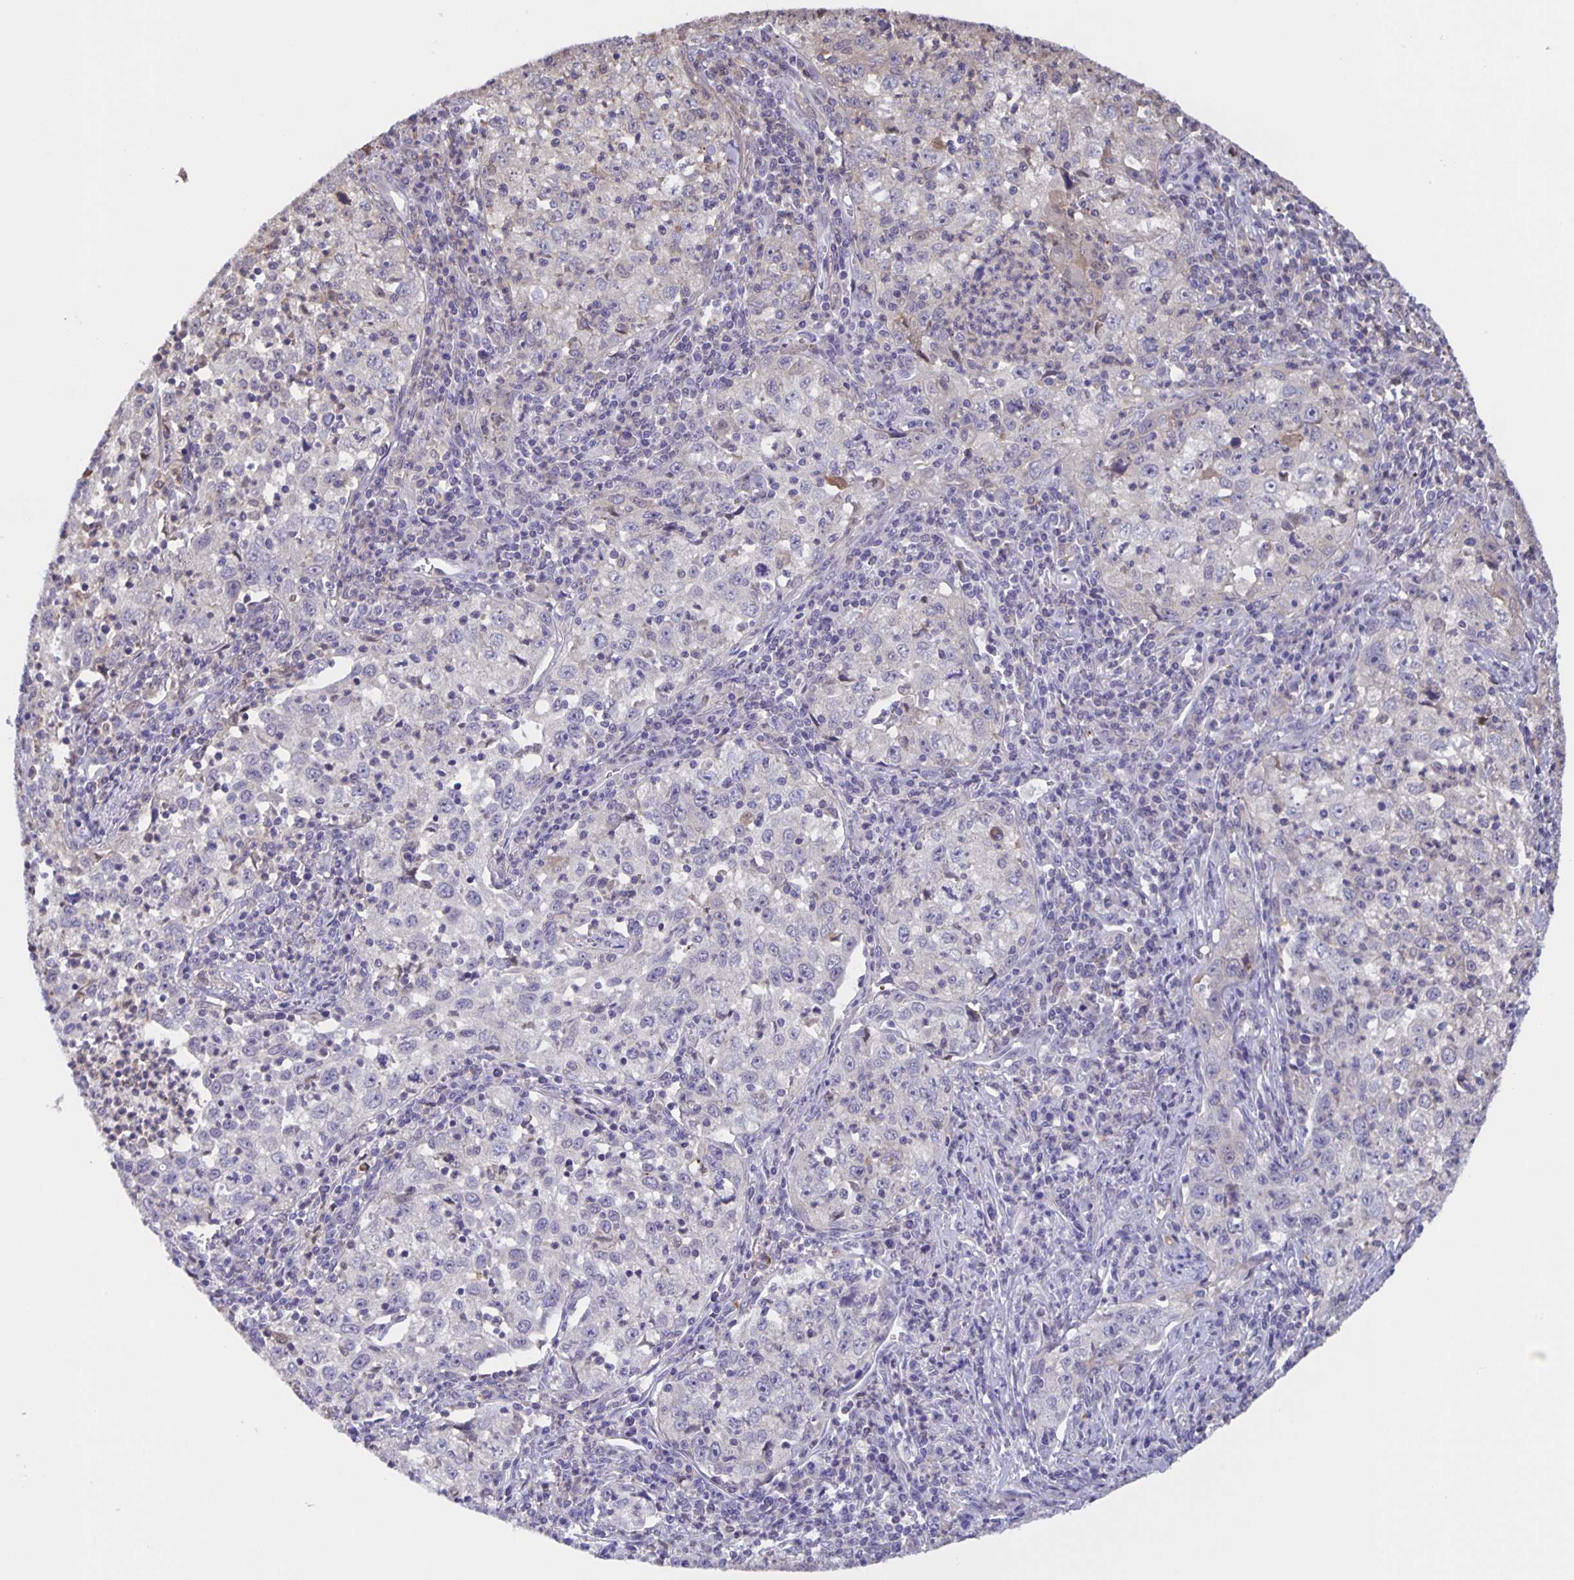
{"staining": {"intensity": "negative", "quantity": "none", "location": "none"}, "tissue": "lung cancer", "cell_type": "Tumor cells", "image_type": "cancer", "snomed": [{"axis": "morphology", "description": "Squamous cell carcinoma, NOS"}, {"axis": "topography", "description": "Lung"}], "caption": "An IHC photomicrograph of lung cancer (squamous cell carcinoma) is shown. There is no staining in tumor cells of lung cancer (squamous cell carcinoma).", "gene": "MARCHF6", "patient": {"sex": "male", "age": 71}}